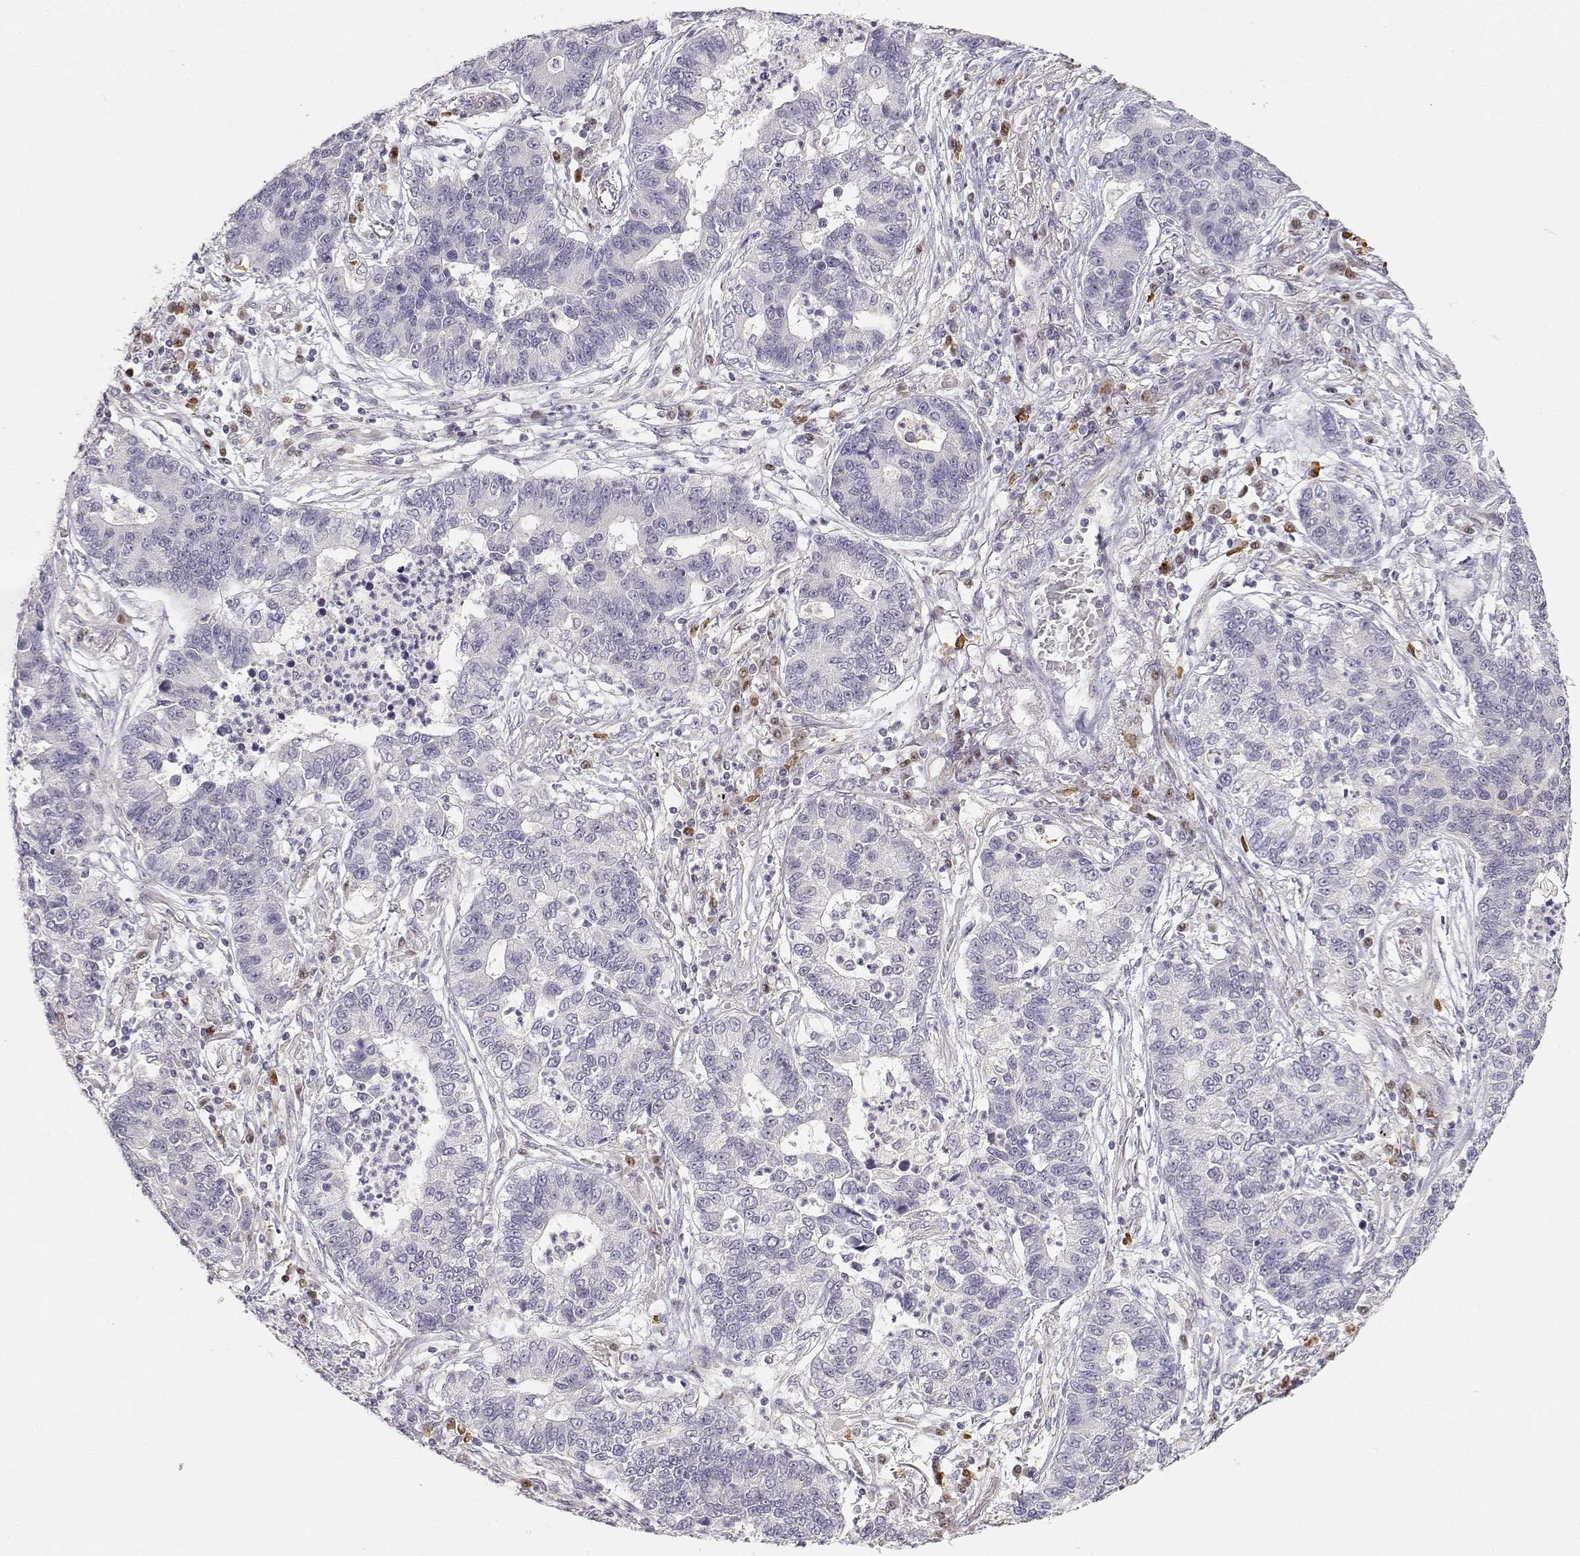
{"staining": {"intensity": "negative", "quantity": "none", "location": "none"}, "tissue": "lung cancer", "cell_type": "Tumor cells", "image_type": "cancer", "snomed": [{"axis": "morphology", "description": "Adenocarcinoma, NOS"}, {"axis": "topography", "description": "Lung"}], "caption": "Immunohistochemistry micrograph of lung cancer stained for a protein (brown), which reveals no expression in tumor cells.", "gene": "EAF2", "patient": {"sex": "female", "age": 57}}